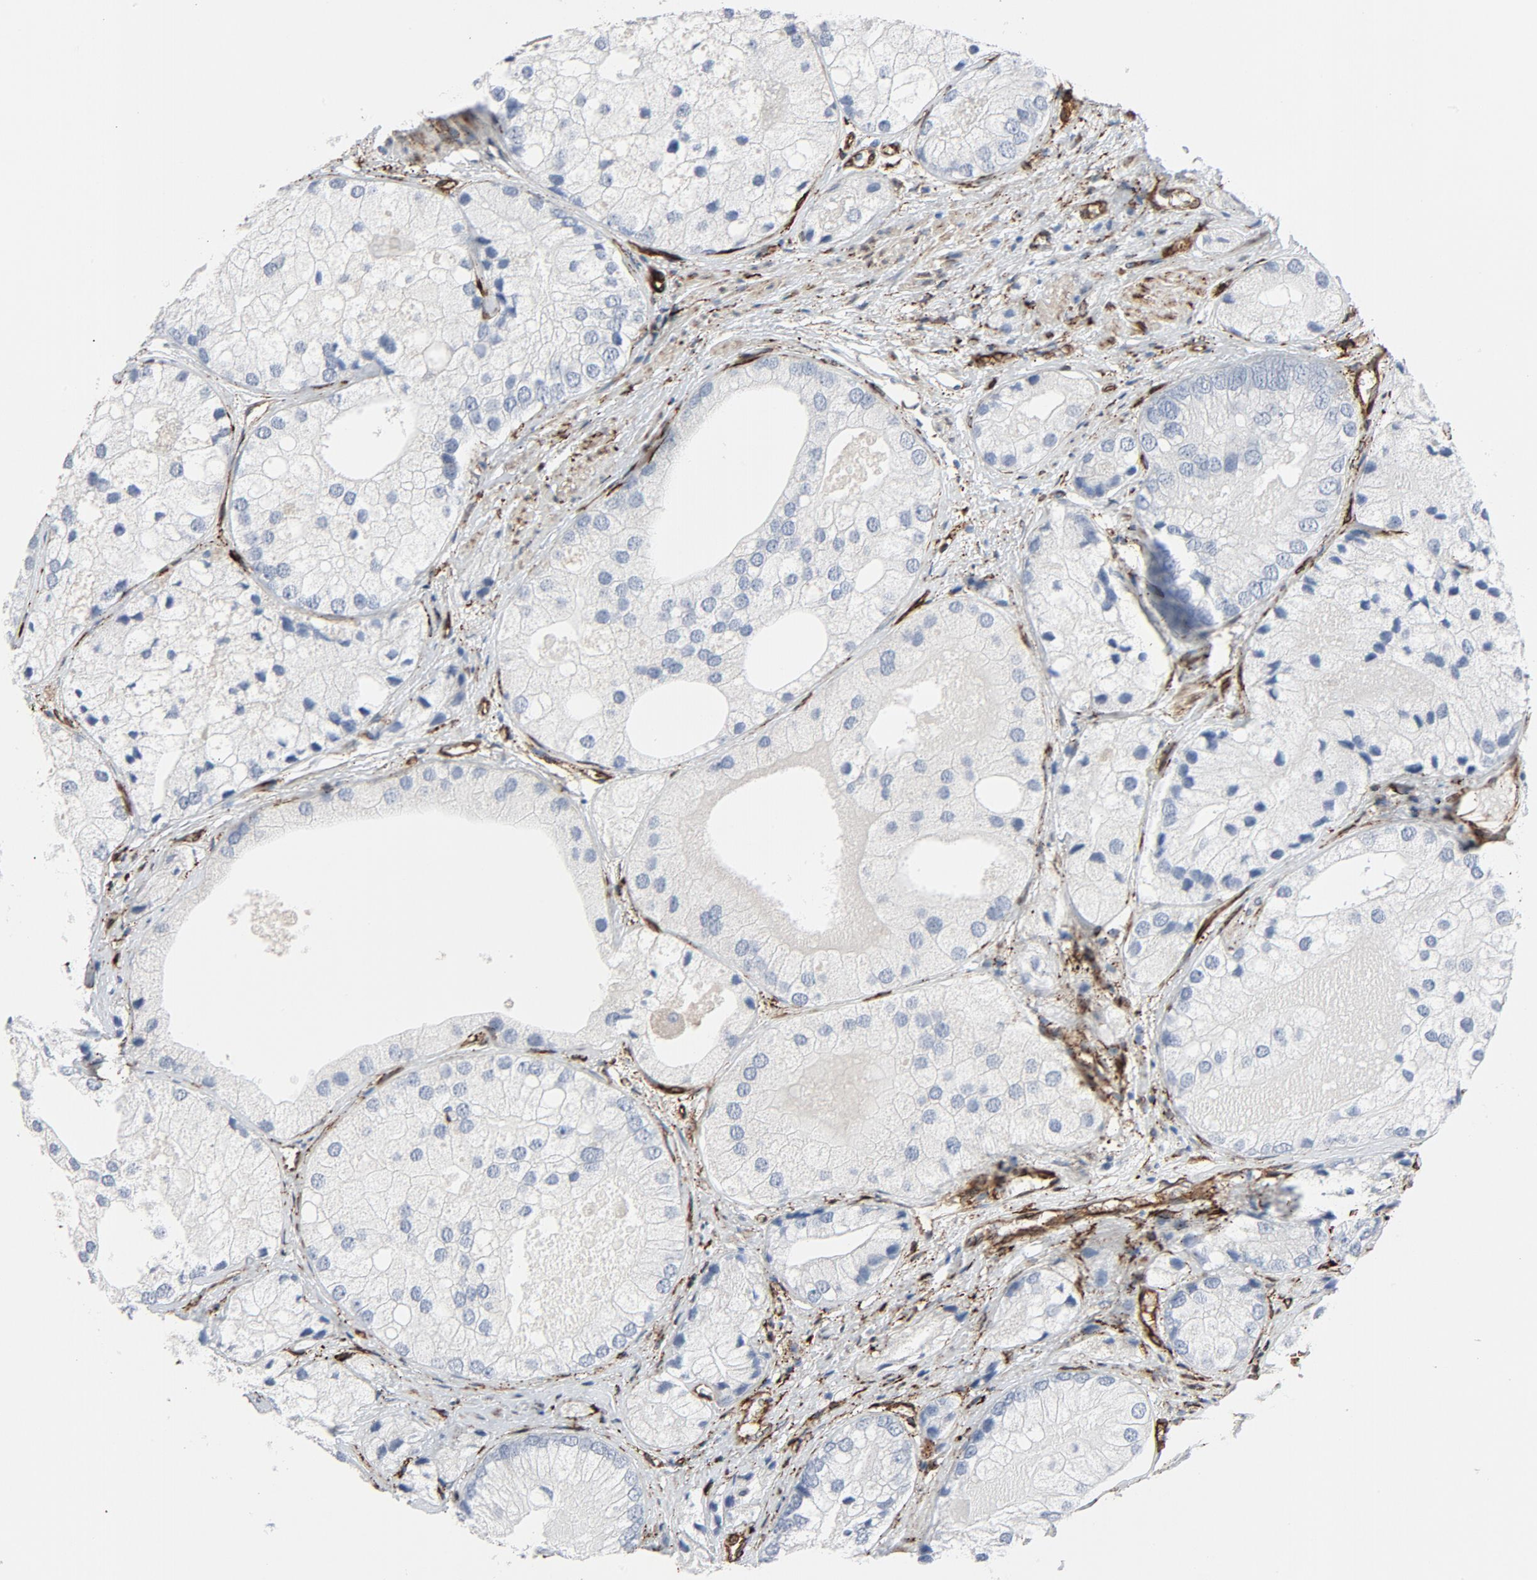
{"staining": {"intensity": "negative", "quantity": "none", "location": "none"}, "tissue": "prostate cancer", "cell_type": "Tumor cells", "image_type": "cancer", "snomed": [{"axis": "morphology", "description": "Adenocarcinoma, Low grade"}, {"axis": "topography", "description": "Prostate"}], "caption": "This is an immunohistochemistry micrograph of human adenocarcinoma (low-grade) (prostate). There is no expression in tumor cells.", "gene": "SERPINH1", "patient": {"sex": "male", "age": 69}}